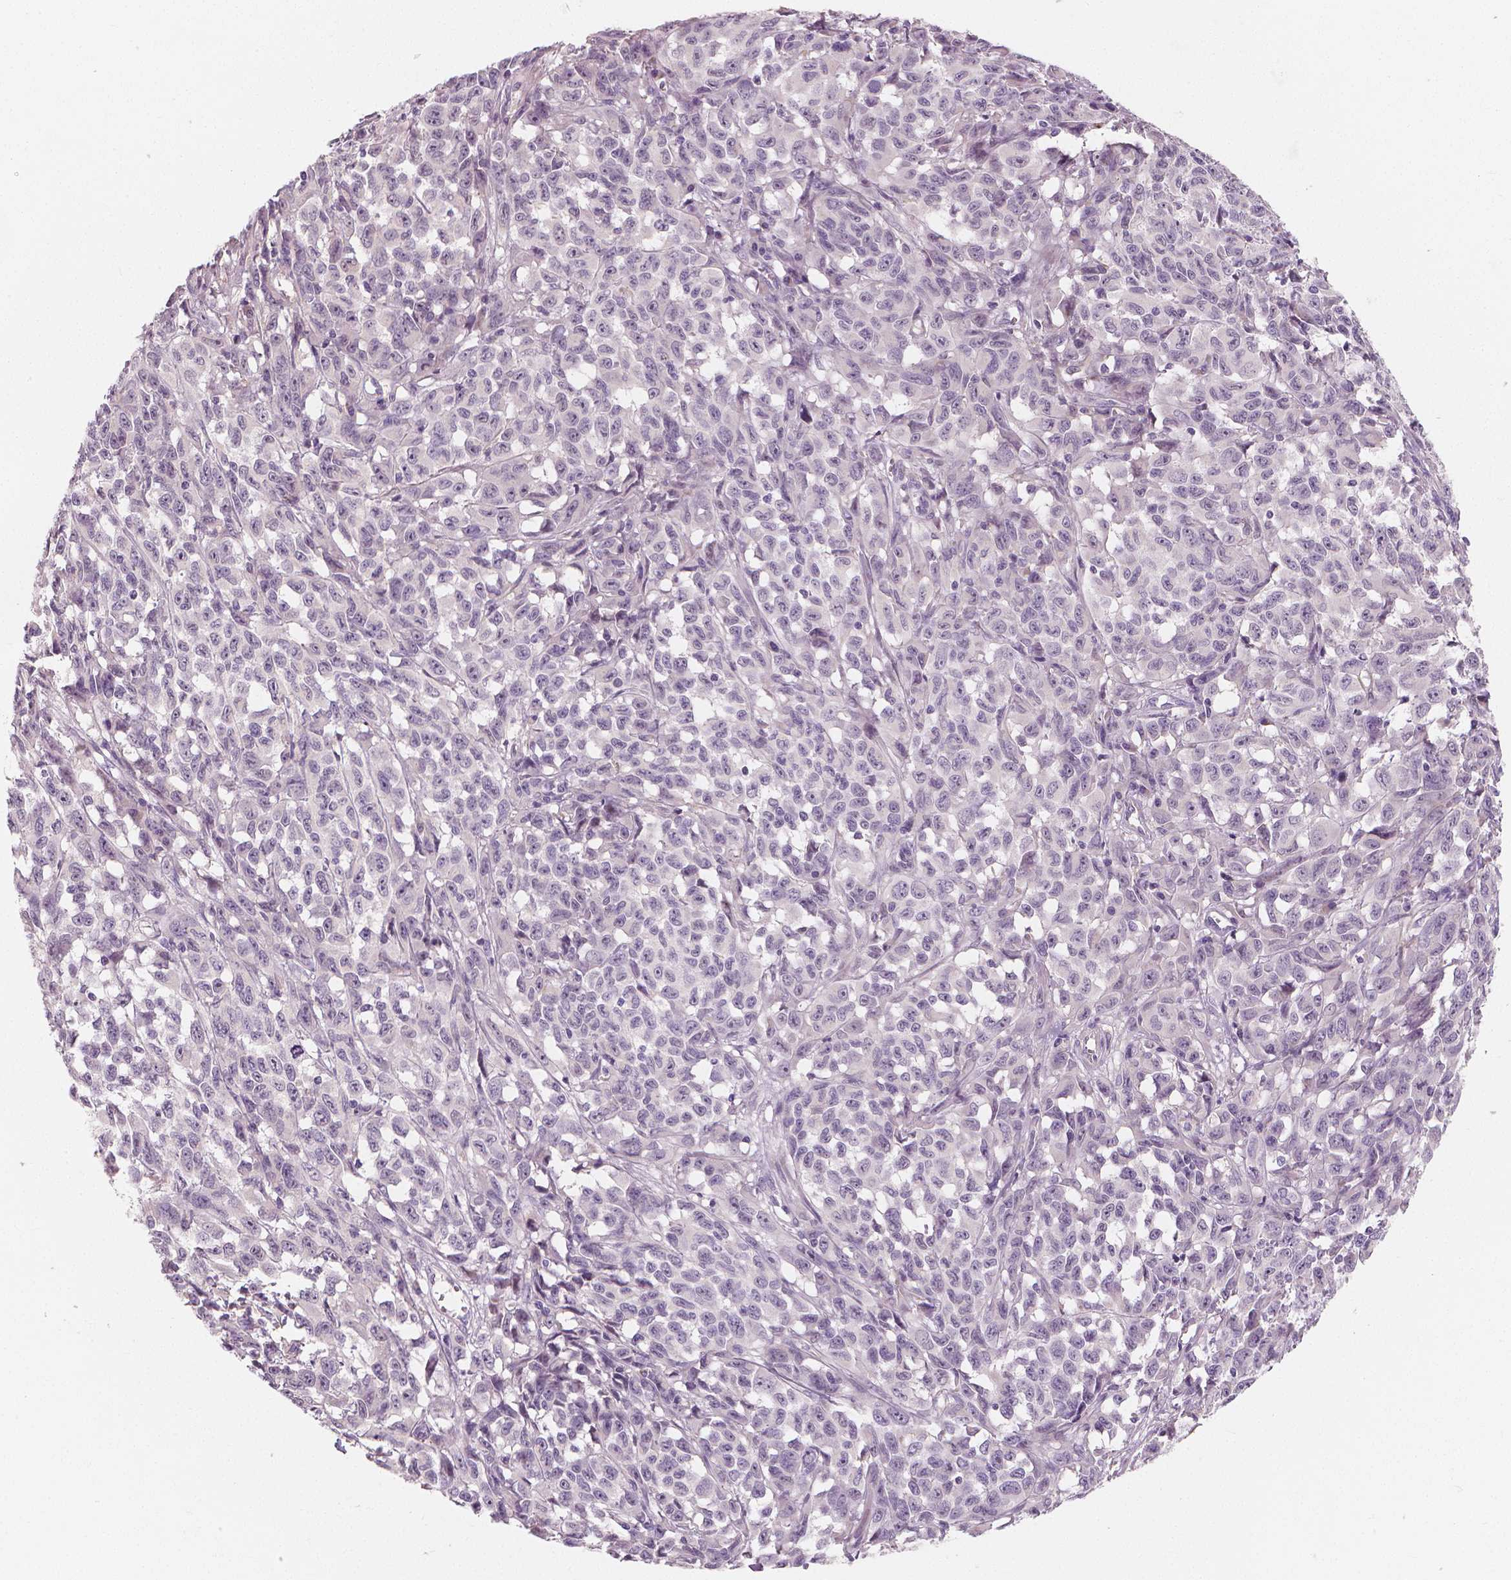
{"staining": {"intensity": "negative", "quantity": "none", "location": "none"}, "tissue": "melanoma", "cell_type": "Tumor cells", "image_type": "cancer", "snomed": [{"axis": "morphology", "description": "Malignant melanoma, NOS"}, {"axis": "topography", "description": "Vulva, labia, clitoris and Bartholin´s gland, NO"}], "caption": "Histopathology image shows no protein positivity in tumor cells of malignant melanoma tissue.", "gene": "RNASE7", "patient": {"sex": "female", "age": 75}}